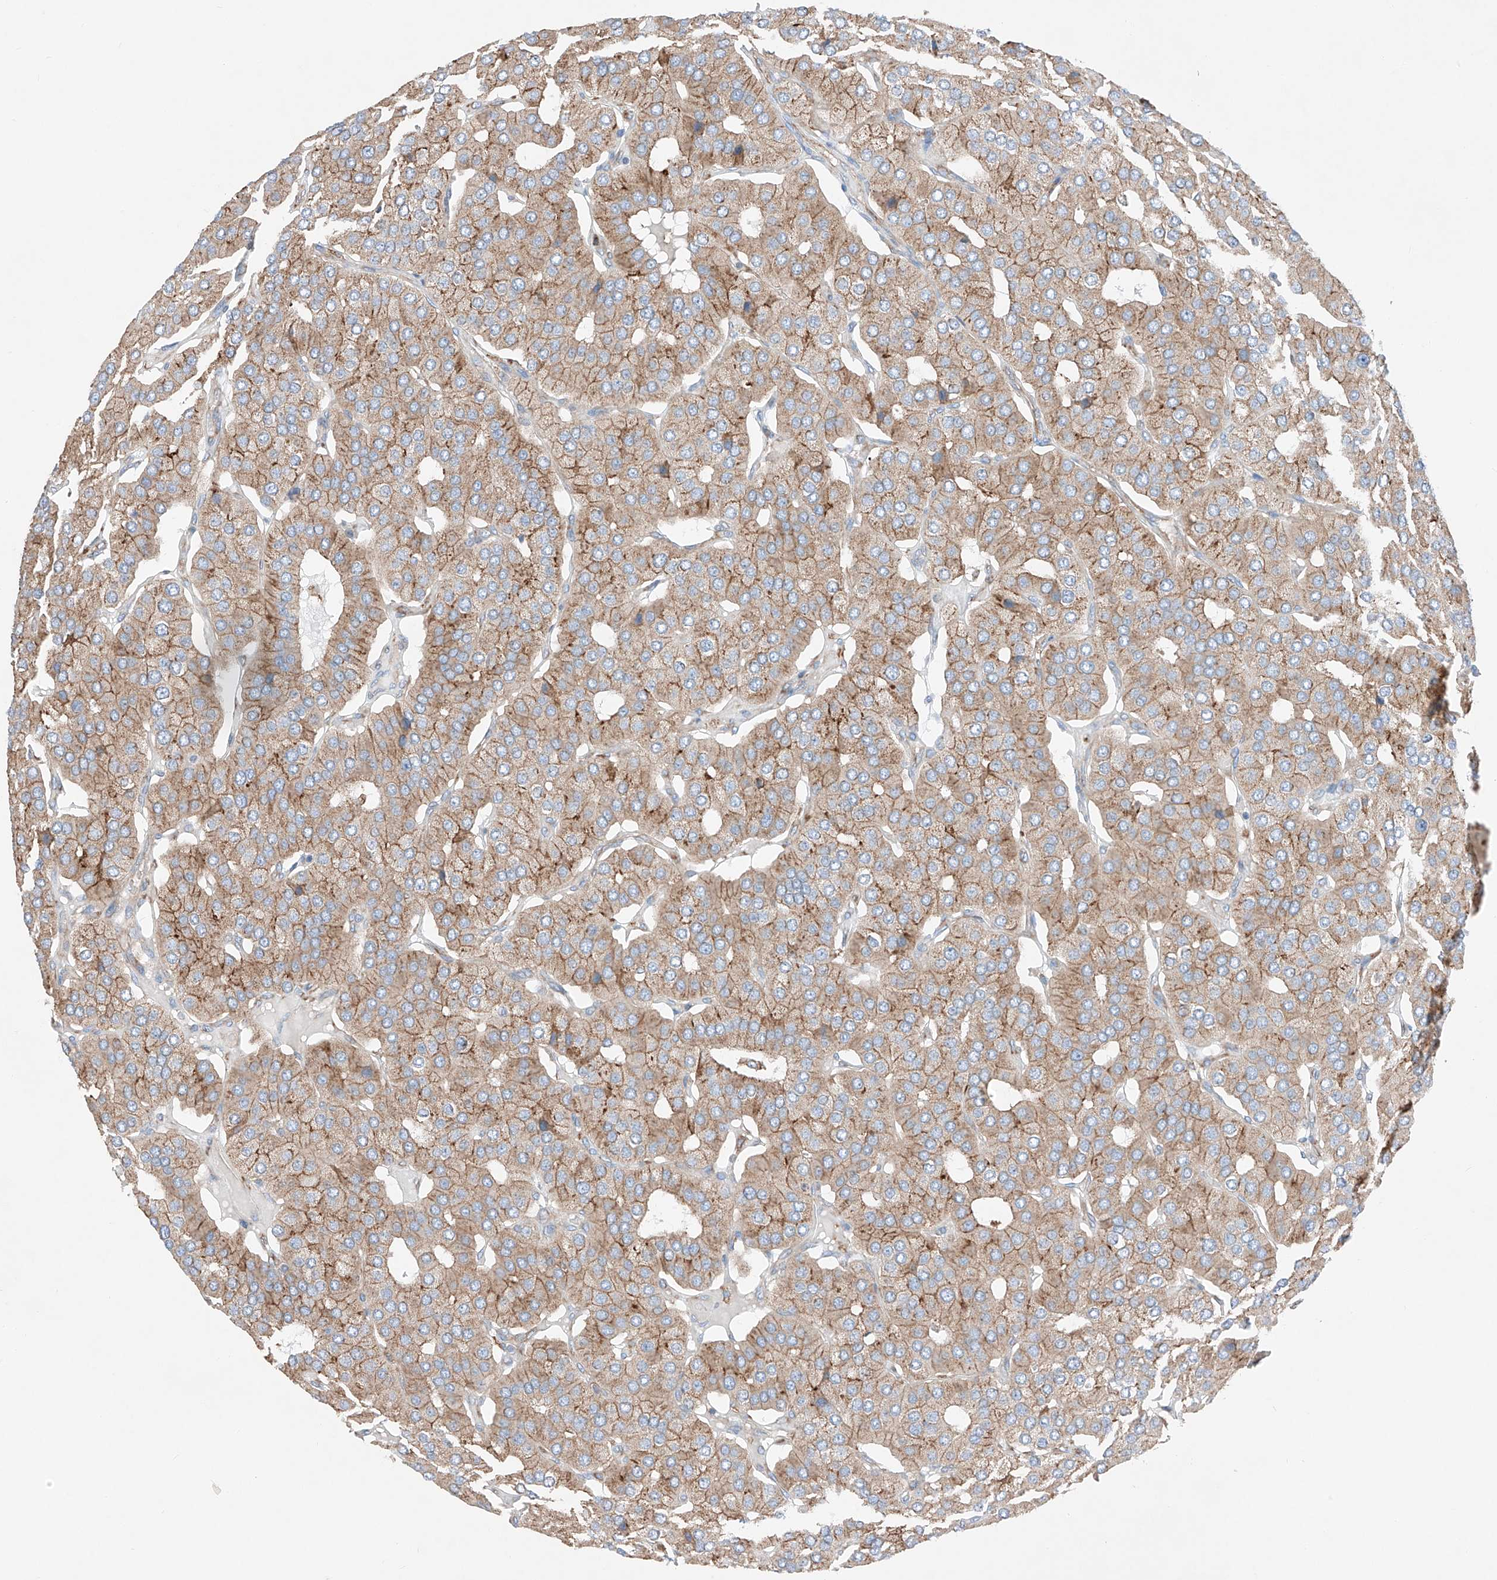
{"staining": {"intensity": "moderate", "quantity": ">75%", "location": "cytoplasmic/membranous"}, "tissue": "parathyroid gland", "cell_type": "Glandular cells", "image_type": "normal", "snomed": [{"axis": "morphology", "description": "Normal tissue, NOS"}, {"axis": "morphology", "description": "Adenoma, NOS"}, {"axis": "topography", "description": "Parathyroid gland"}], "caption": "Parathyroid gland stained with IHC exhibits moderate cytoplasmic/membranous expression in approximately >75% of glandular cells.", "gene": "CRELD1", "patient": {"sex": "female", "age": 86}}